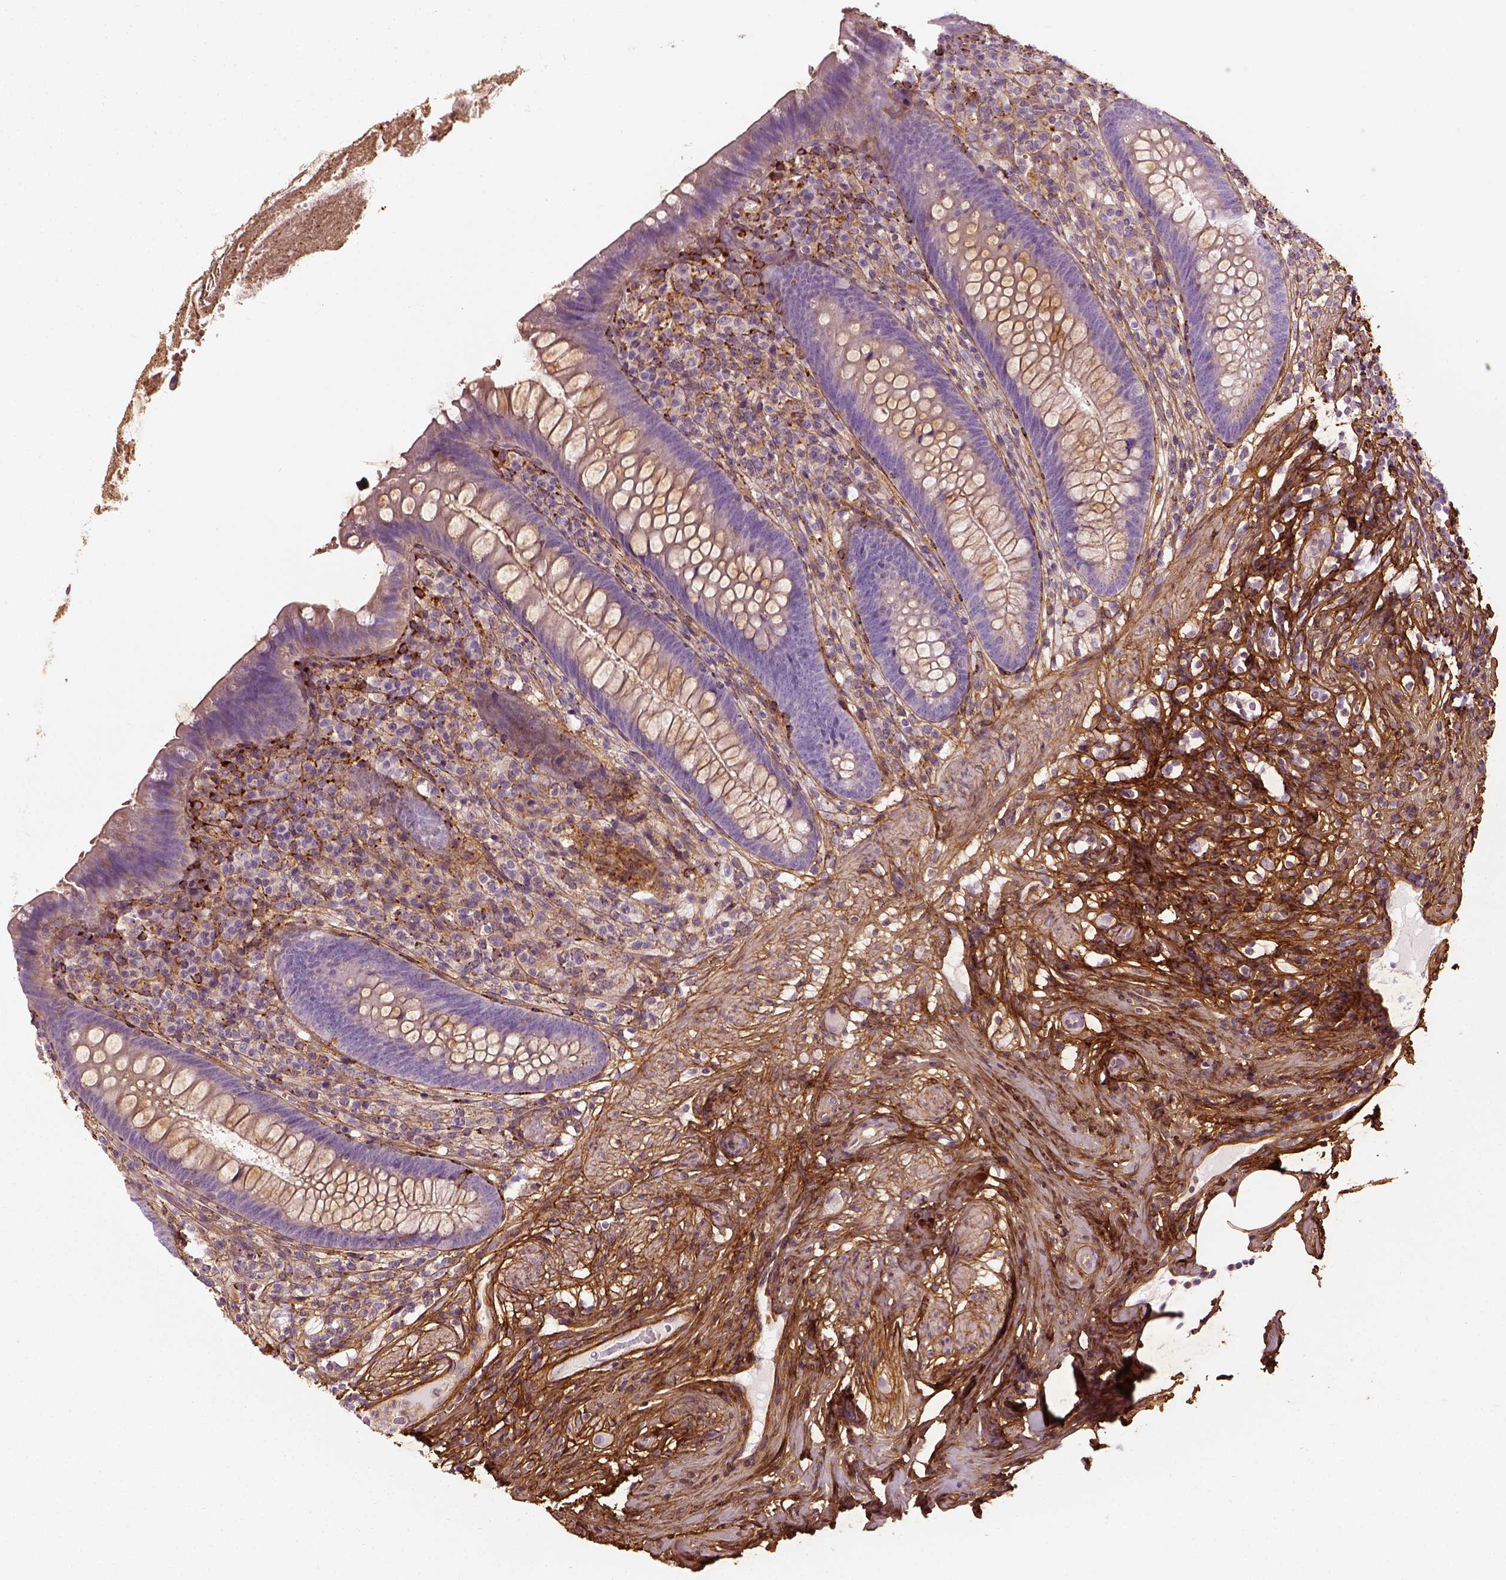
{"staining": {"intensity": "weak", "quantity": "25%-75%", "location": "cytoplasmic/membranous"}, "tissue": "appendix", "cell_type": "Glandular cells", "image_type": "normal", "snomed": [{"axis": "morphology", "description": "Normal tissue, NOS"}, {"axis": "topography", "description": "Appendix"}], "caption": "IHC of normal human appendix demonstrates low levels of weak cytoplasmic/membranous positivity in approximately 25%-75% of glandular cells.", "gene": "COL6A2", "patient": {"sex": "male", "age": 47}}